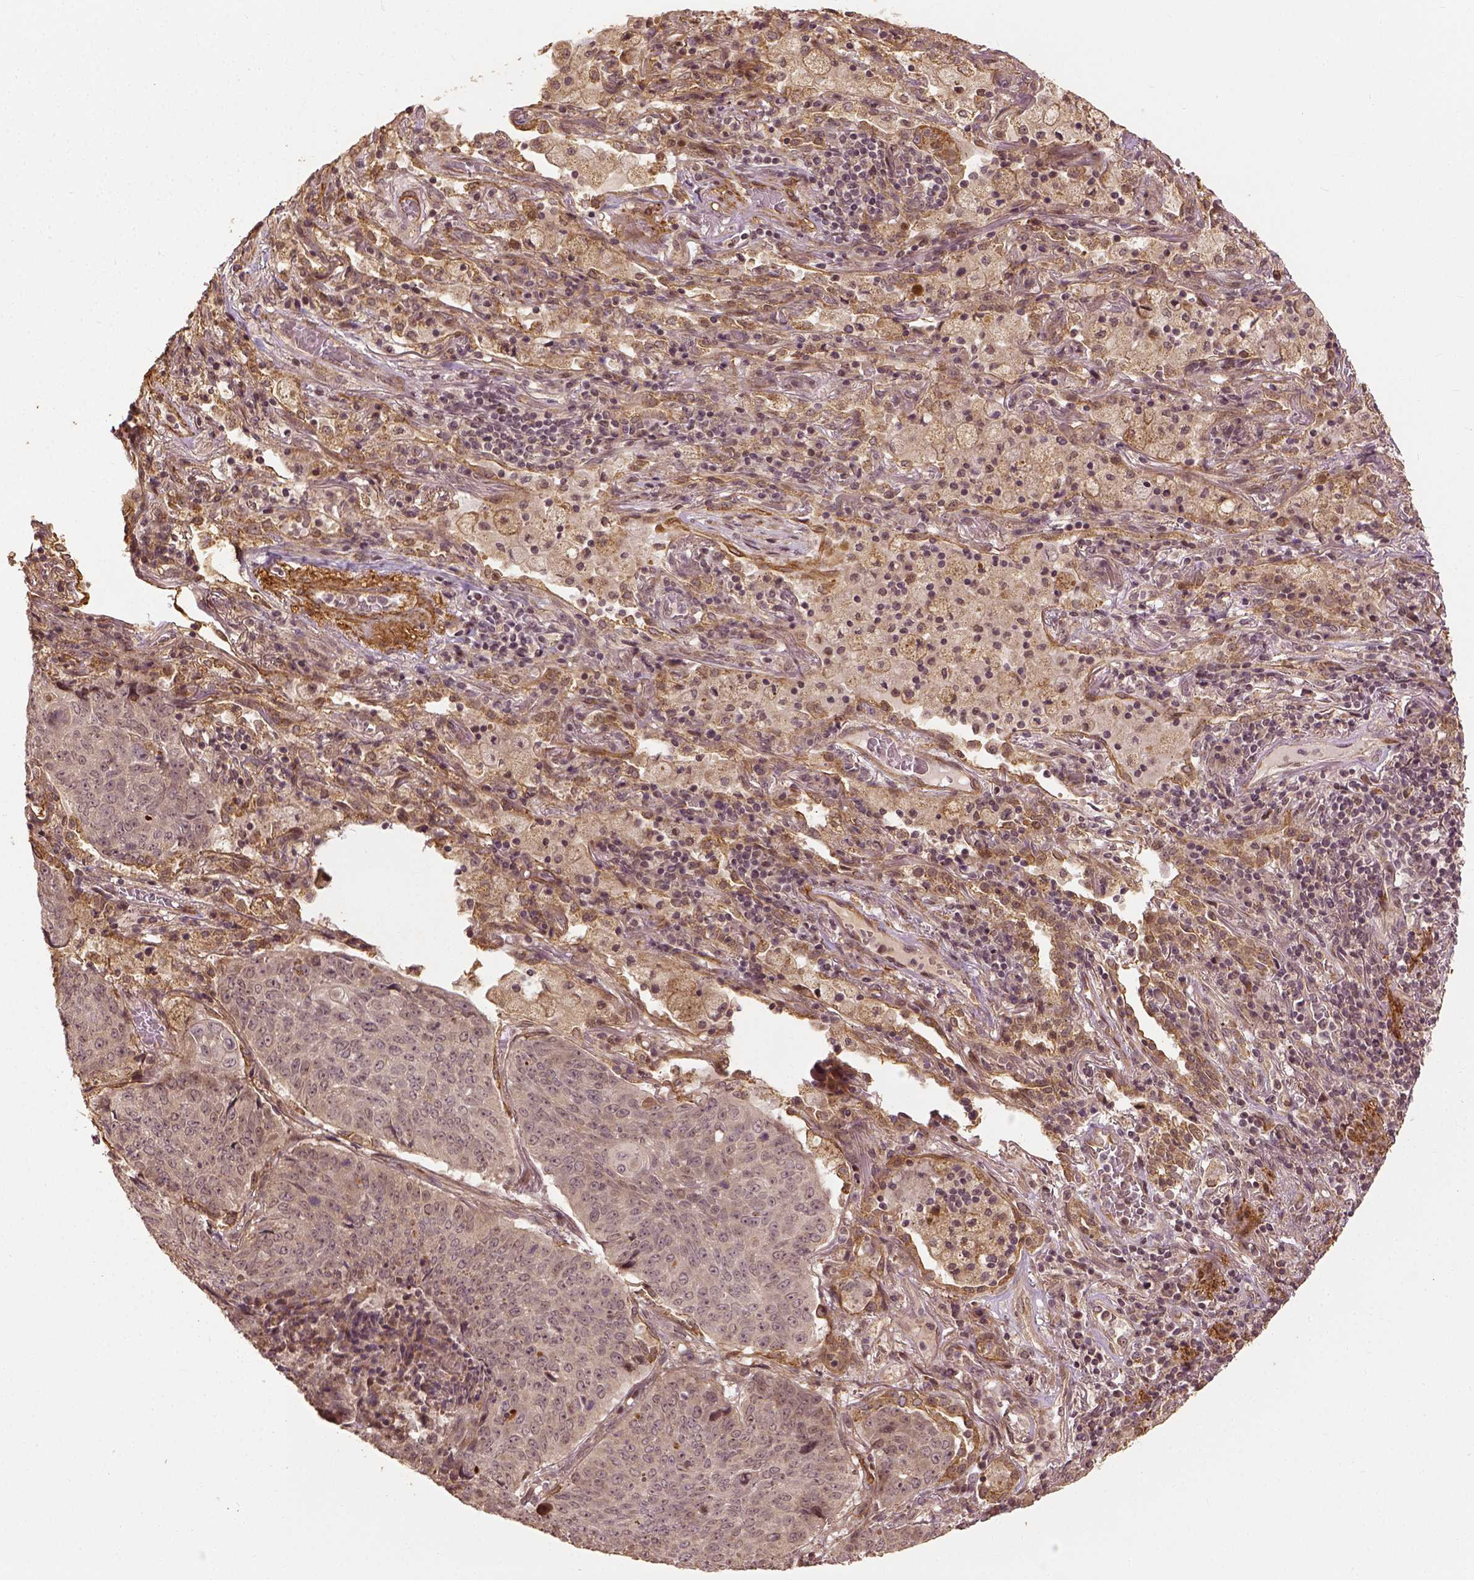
{"staining": {"intensity": "weak", "quantity": "<25%", "location": "cytoplasmic/membranous"}, "tissue": "lung cancer", "cell_type": "Tumor cells", "image_type": "cancer", "snomed": [{"axis": "morphology", "description": "Normal tissue, NOS"}, {"axis": "morphology", "description": "Squamous cell carcinoma, NOS"}, {"axis": "topography", "description": "Bronchus"}, {"axis": "topography", "description": "Lung"}], "caption": "This is an immunohistochemistry (IHC) micrograph of human squamous cell carcinoma (lung). There is no positivity in tumor cells.", "gene": "VEGFA", "patient": {"sex": "male", "age": 64}}